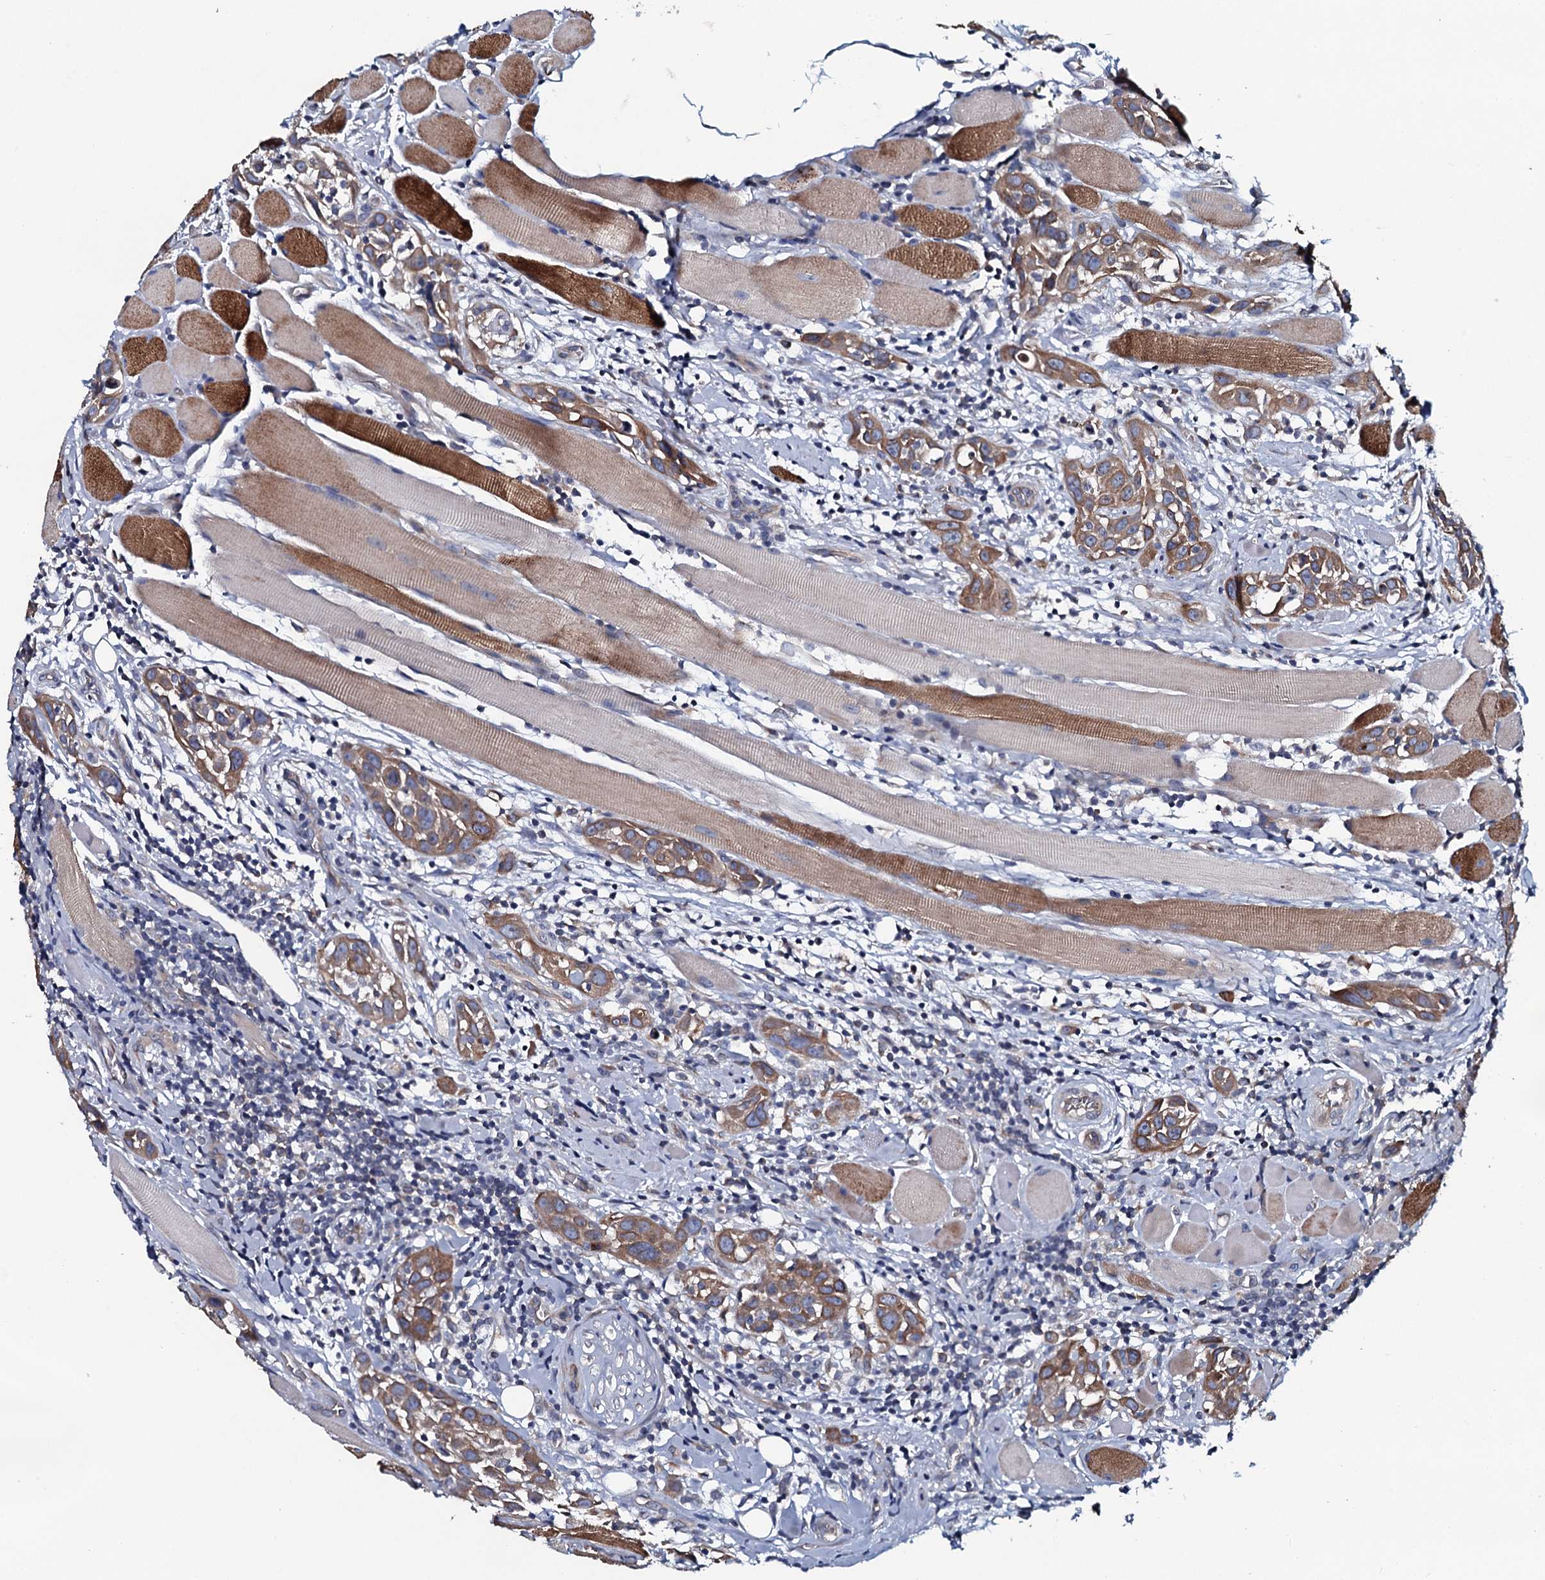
{"staining": {"intensity": "moderate", "quantity": ">75%", "location": "cytoplasmic/membranous"}, "tissue": "head and neck cancer", "cell_type": "Tumor cells", "image_type": "cancer", "snomed": [{"axis": "morphology", "description": "Squamous cell carcinoma, NOS"}, {"axis": "topography", "description": "Oral tissue"}, {"axis": "topography", "description": "Head-Neck"}], "caption": "Squamous cell carcinoma (head and neck) stained with a brown dye displays moderate cytoplasmic/membranous positive staining in approximately >75% of tumor cells.", "gene": "TMEM151A", "patient": {"sex": "female", "age": 50}}